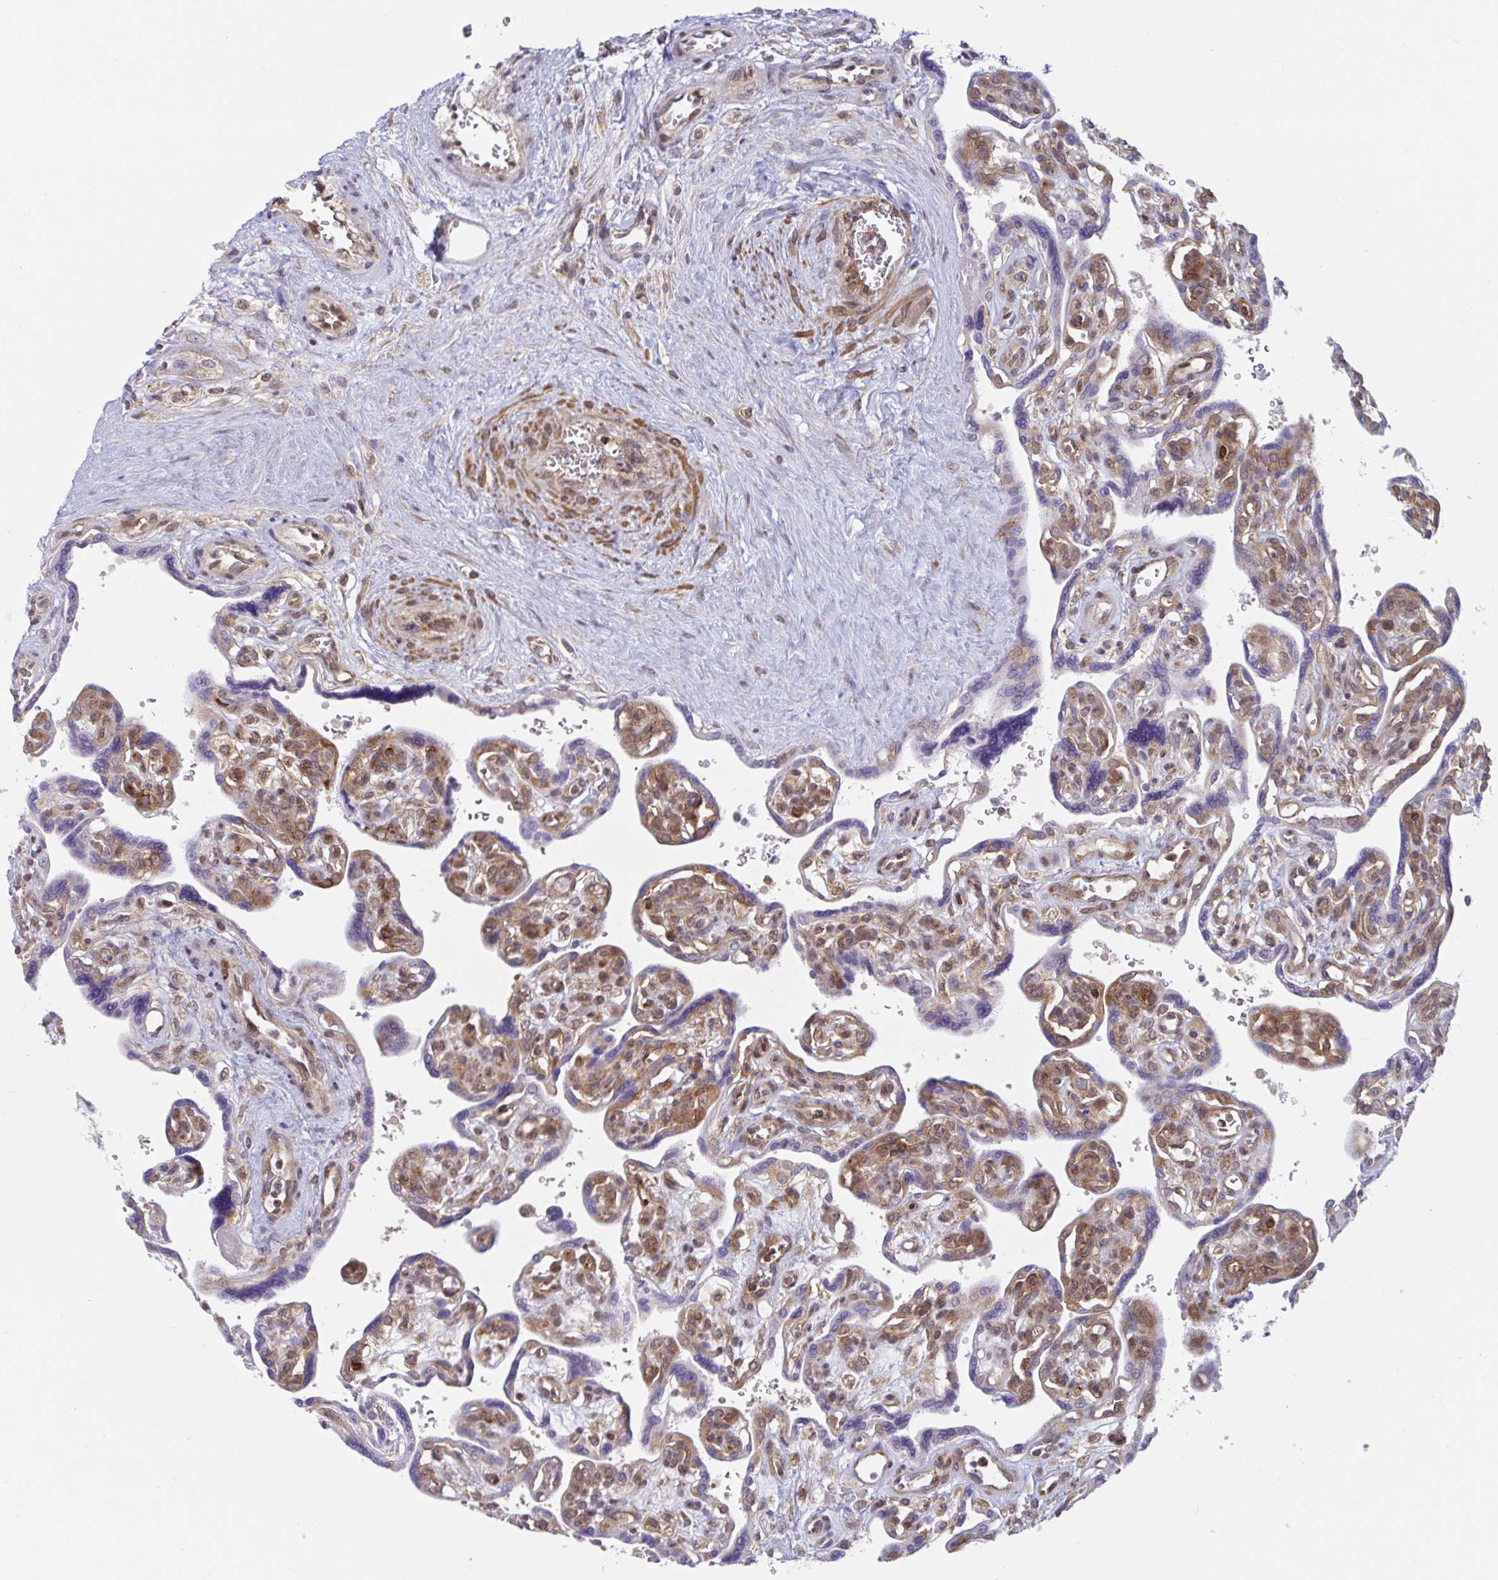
{"staining": {"intensity": "weak", "quantity": ">75%", "location": "cytoplasmic/membranous"}, "tissue": "placenta", "cell_type": "Decidual cells", "image_type": "normal", "snomed": [{"axis": "morphology", "description": "Normal tissue, NOS"}, {"axis": "topography", "description": "Placenta"}], "caption": "Protein expression analysis of unremarkable placenta reveals weak cytoplasmic/membranous positivity in about >75% of decidual cells.", "gene": "LARP1", "patient": {"sex": "female", "age": 39}}